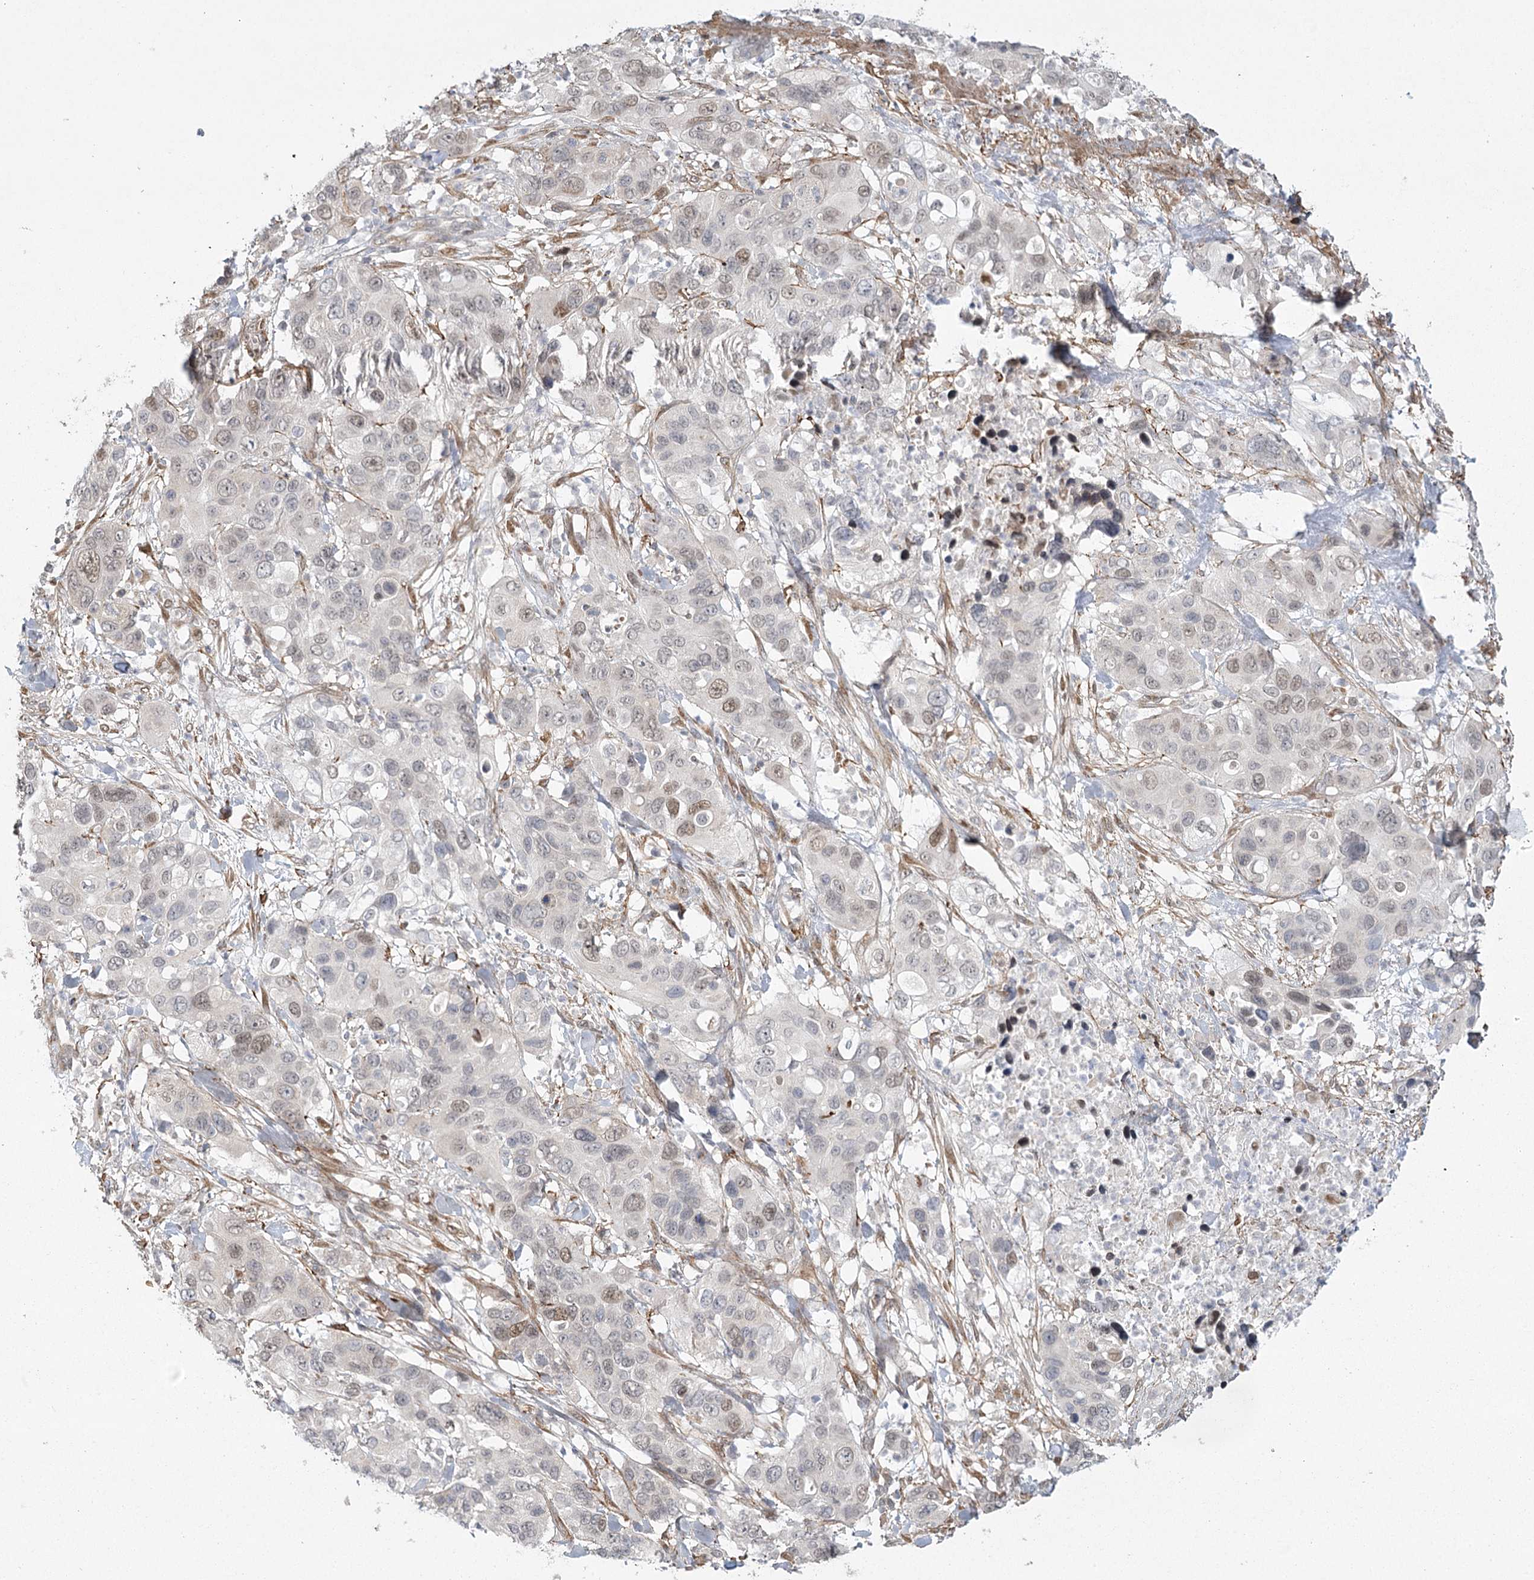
{"staining": {"intensity": "weak", "quantity": "<25%", "location": "nuclear"}, "tissue": "pancreatic cancer", "cell_type": "Tumor cells", "image_type": "cancer", "snomed": [{"axis": "morphology", "description": "Adenocarcinoma, NOS"}, {"axis": "topography", "description": "Pancreas"}], "caption": "High magnification brightfield microscopy of pancreatic adenocarcinoma stained with DAB (3,3'-diaminobenzidine) (brown) and counterstained with hematoxylin (blue): tumor cells show no significant expression.", "gene": "MED28", "patient": {"sex": "female", "age": 71}}